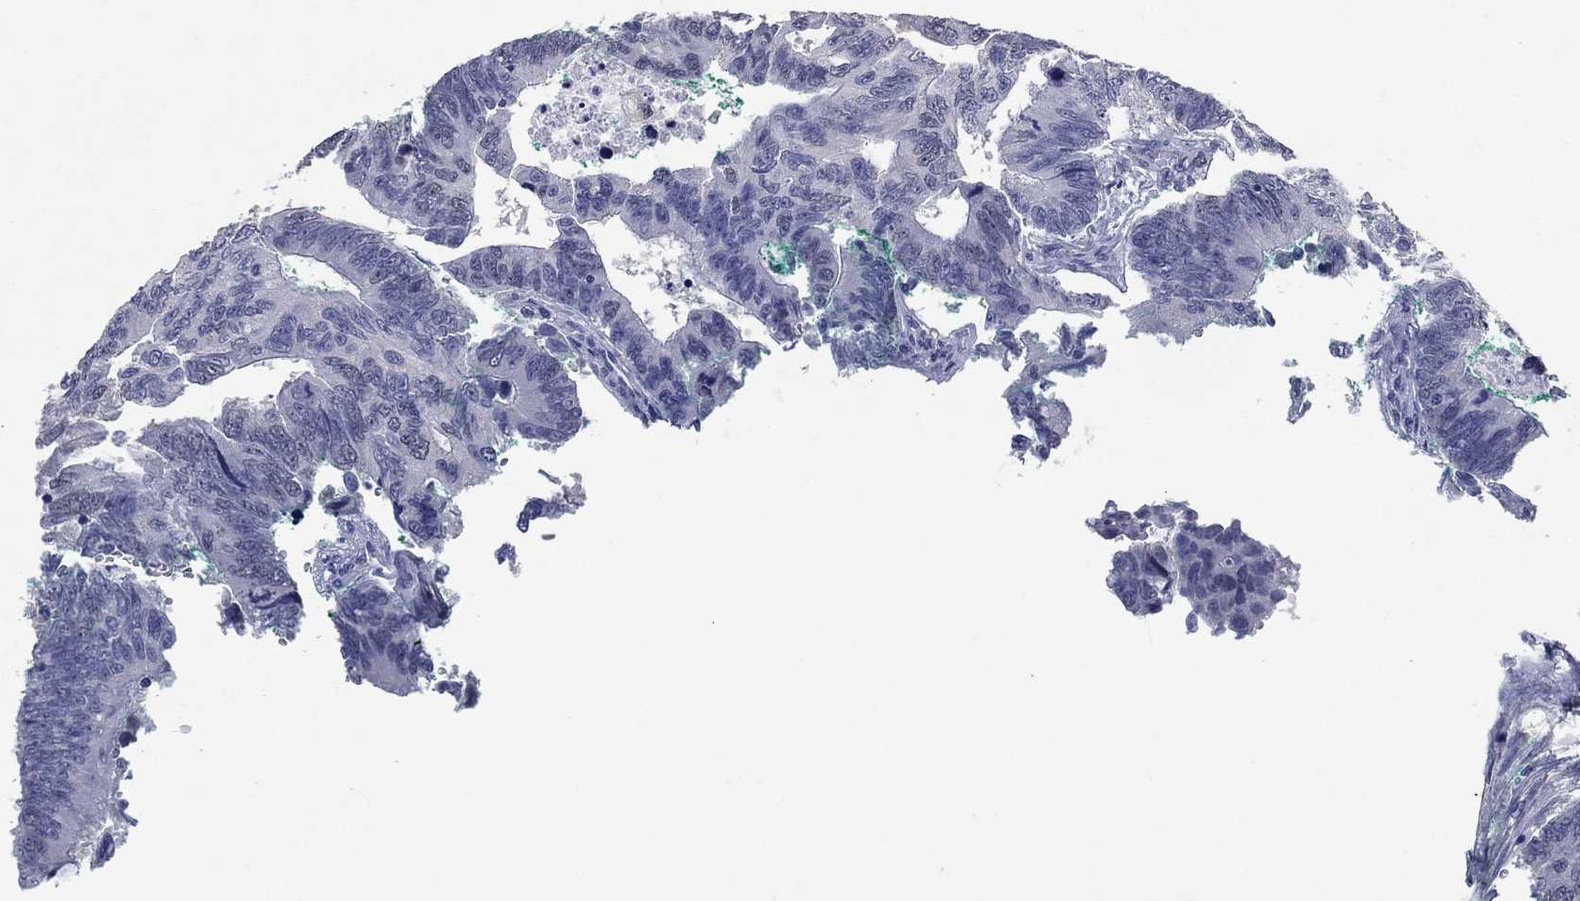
{"staining": {"intensity": "negative", "quantity": "none", "location": "none"}, "tissue": "colorectal cancer", "cell_type": "Tumor cells", "image_type": "cancer", "snomed": [{"axis": "morphology", "description": "Adenocarcinoma, NOS"}, {"axis": "topography", "description": "Colon"}], "caption": "IHC histopathology image of human colorectal cancer stained for a protein (brown), which demonstrates no staining in tumor cells.", "gene": "FSCN2", "patient": {"sex": "female", "age": 77}}